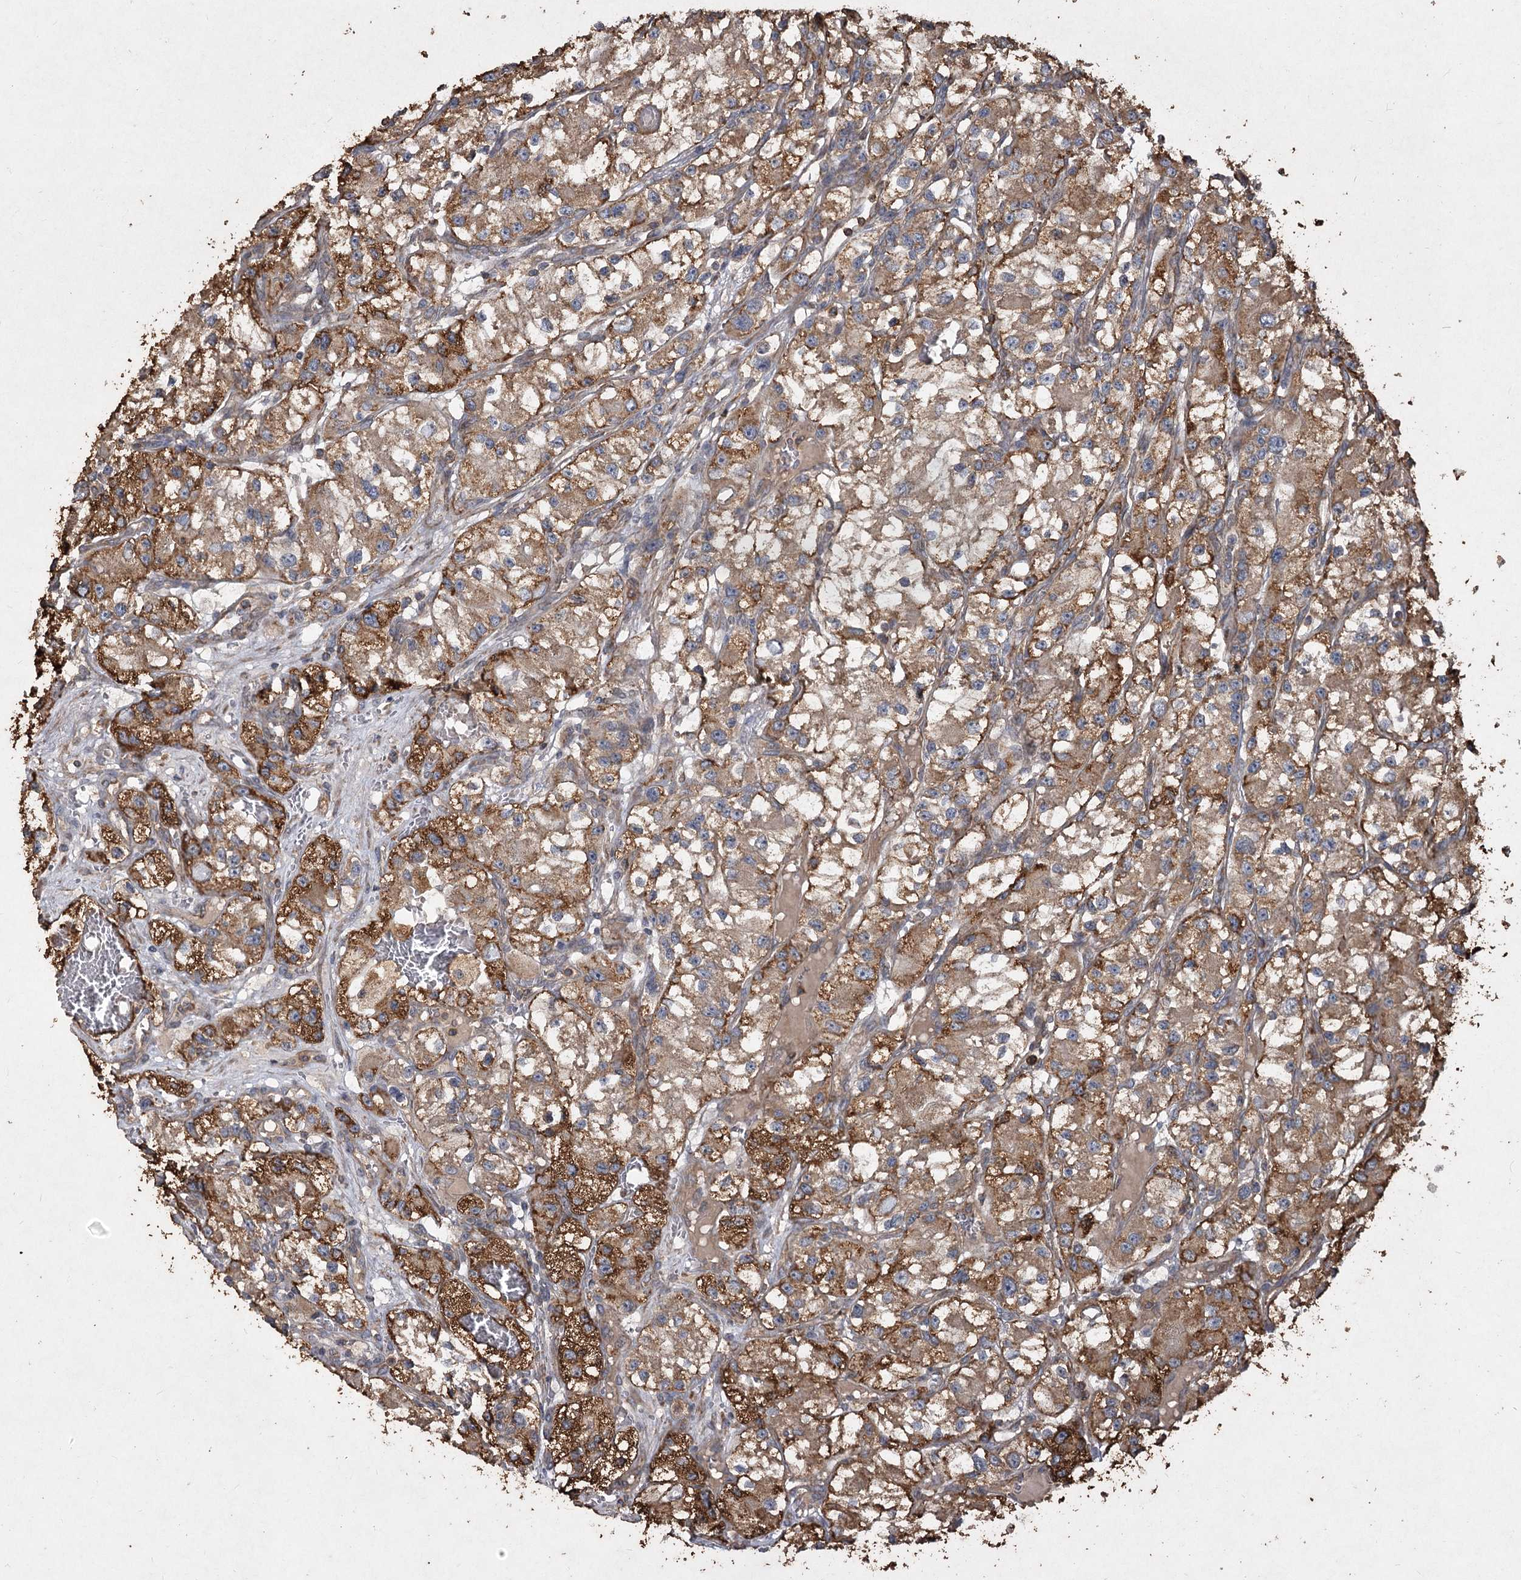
{"staining": {"intensity": "strong", "quantity": ">75%", "location": "cytoplasmic/membranous"}, "tissue": "renal cancer", "cell_type": "Tumor cells", "image_type": "cancer", "snomed": [{"axis": "morphology", "description": "Adenocarcinoma, NOS"}, {"axis": "topography", "description": "Kidney"}], "caption": "Human renal cancer (adenocarcinoma) stained with a brown dye reveals strong cytoplasmic/membranous positive positivity in about >75% of tumor cells.", "gene": "PIK3C2A", "patient": {"sex": "female", "age": 57}}